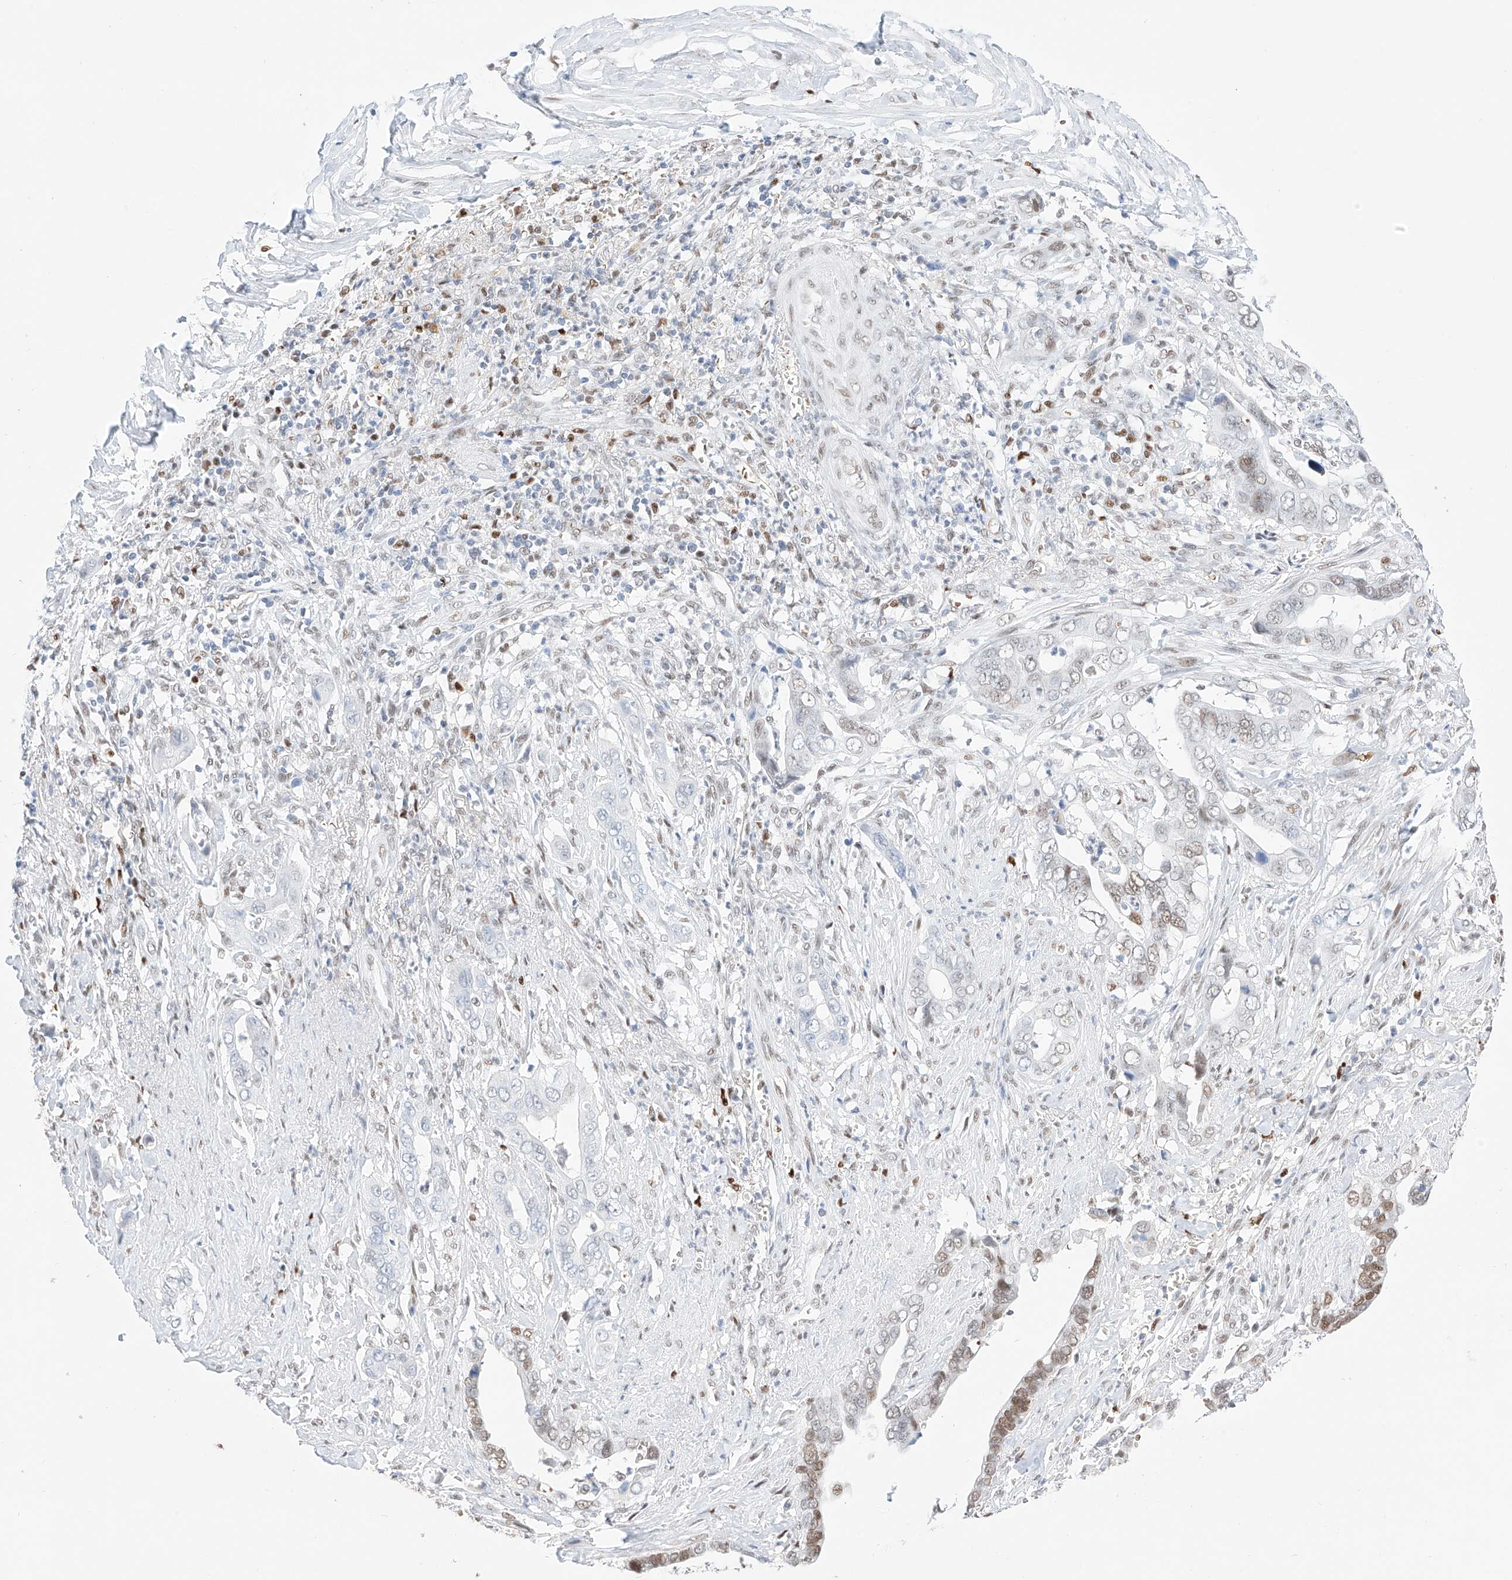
{"staining": {"intensity": "moderate", "quantity": "<25%", "location": "nuclear"}, "tissue": "liver cancer", "cell_type": "Tumor cells", "image_type": "cancer", "snomed": [{"axis": "morphology", "description": "Cholangiocarcinoma"}, {"axis": "topography", "description": "Liver"}], "caption": "Protein staining of cholangiocarcinoma (liver) tissue shows moderate nuclear expression in about <25% of tumor cells.", "gene": "APIP", "patient": {"sex": "female", "age": 79}}